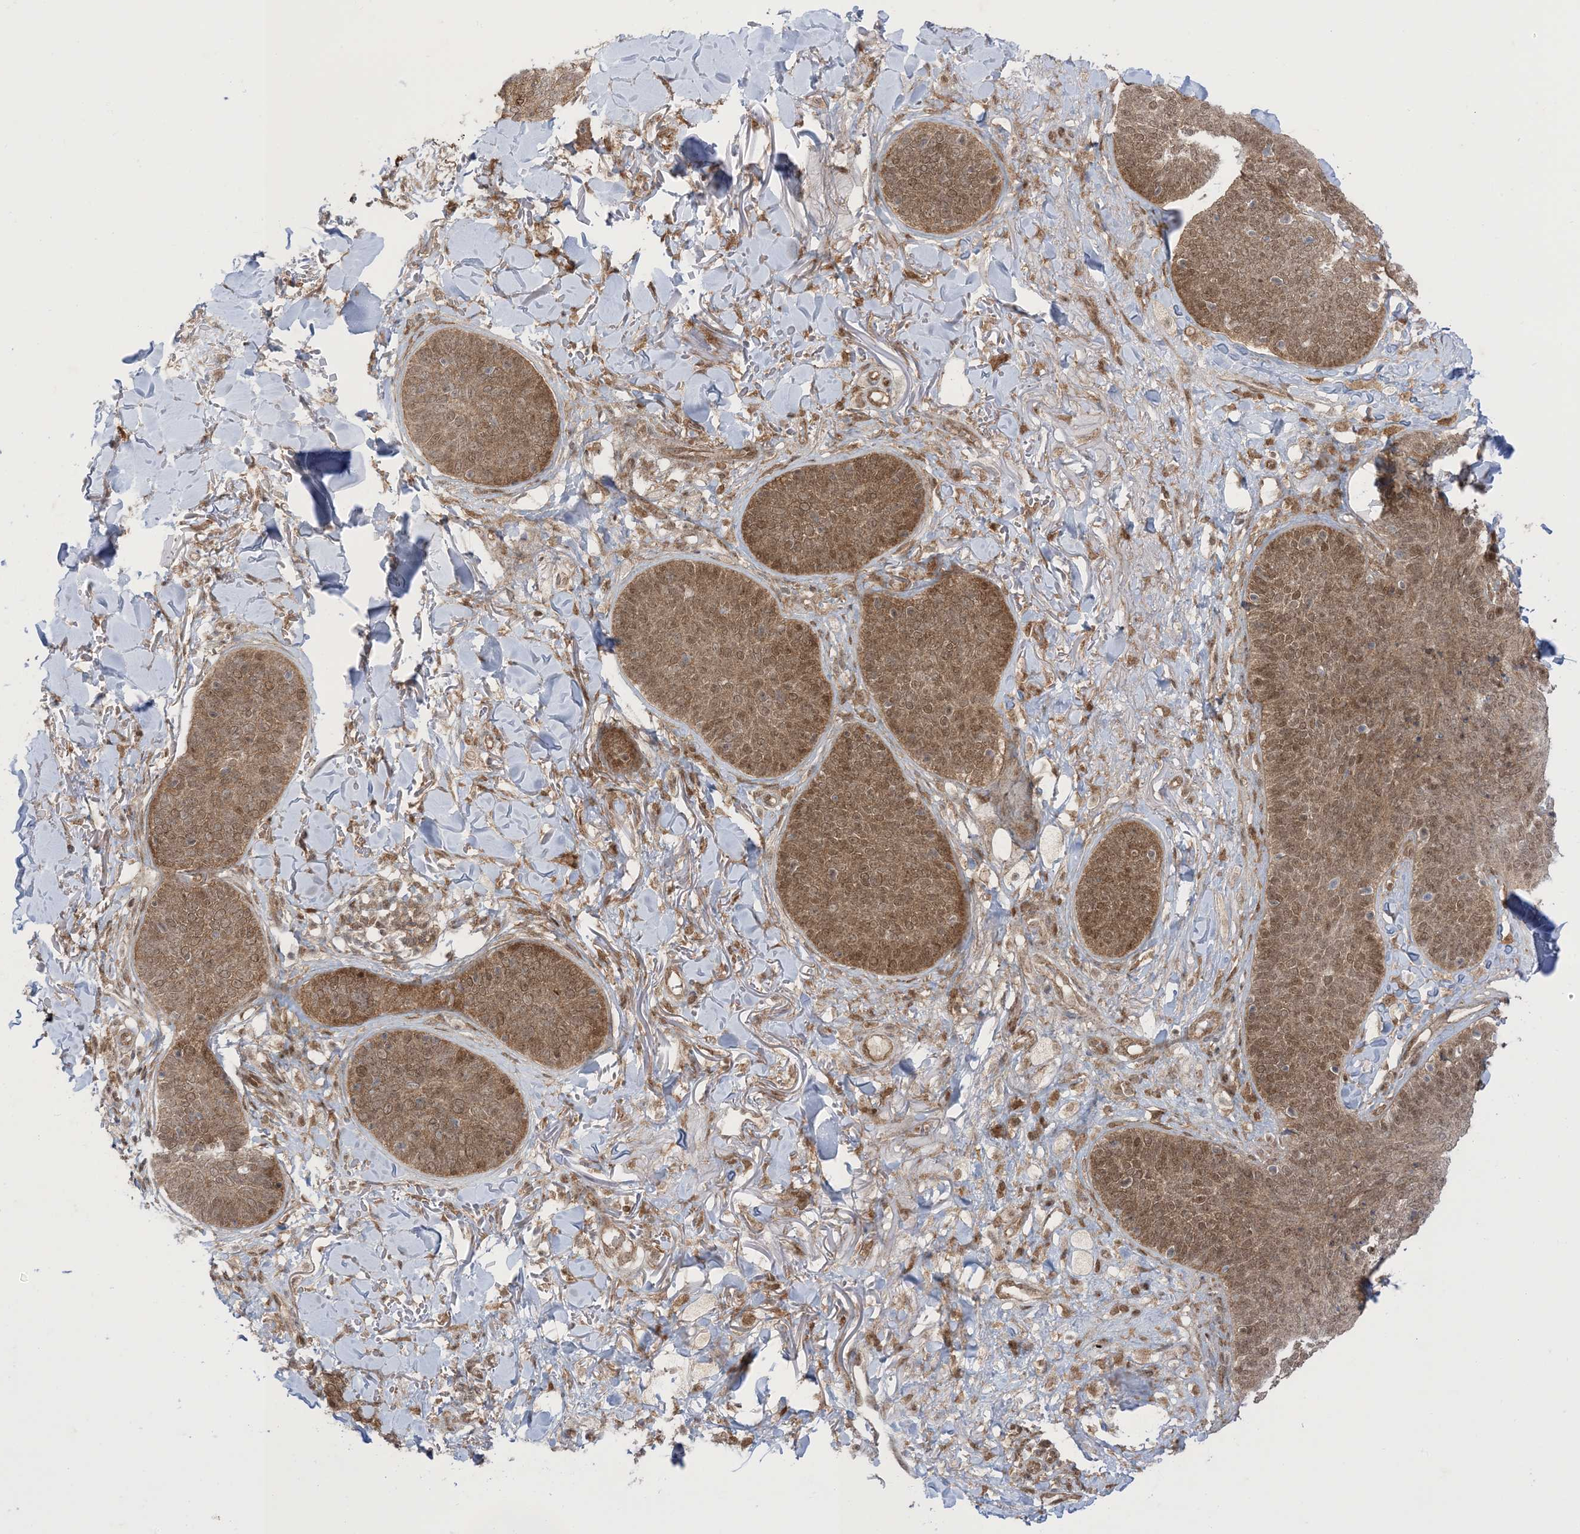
{"staining": {"intensity": "moderate", "quantity": ">75%", "location": "cytoplasmic/membranous"}, "tissue": "skin cancer", "cell_type": "Tumor cells", "image_type": "cancer", "snomed": [{"axis": "morphology", "description": "Basal cell carcinoma"}, {"axis": "topography", "description": "Skin"}], "caption": "Moderate cytoplasmic/membranous expression is present in about >75% of tumor cells in skin cancer (basal cell carcinoma).", "gene": "PTPA", "patient": {"sex": "male", "age": 85}}